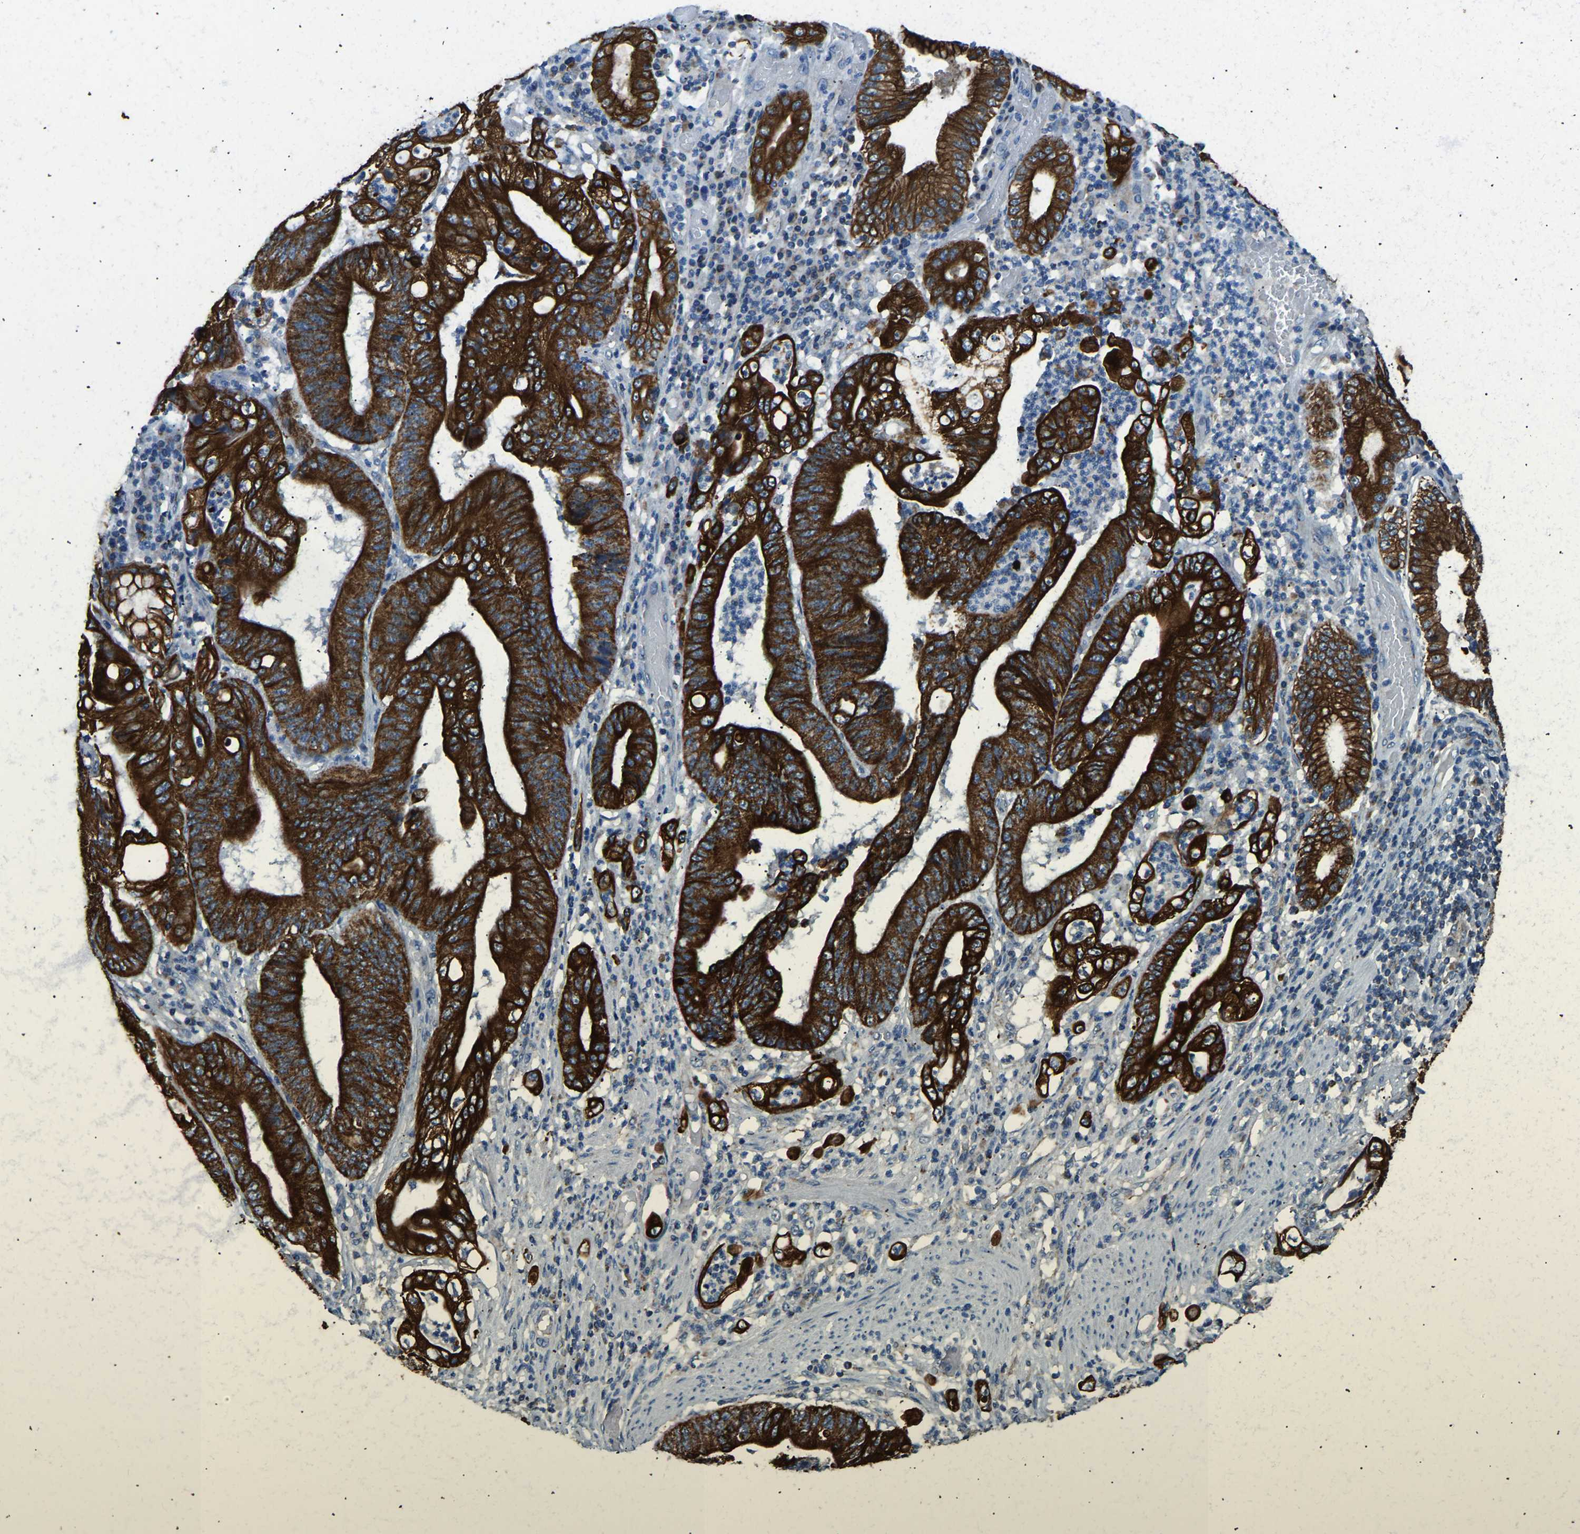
{"staining": {"intensity": "strong", "quantity": ">75%", "location": "cytoplasmic/membranous"}, "tissue": "stomach cancer", "cell_type": "Tumor cells", "image_type": "cancer", "snomed": [{"axis": "morphology", "description": "Adenocarcinoma, NOS"}, {"axis": "topography", "description": "Stomach"}], "caption": "Protein staining of adenocarcinoma (stomach) tissue displays strong cytoplasmic/membranous expression in about >75% of tumor cells.", "gene": "ZNF200", "patient": {"sex": "female", "age": 73}}